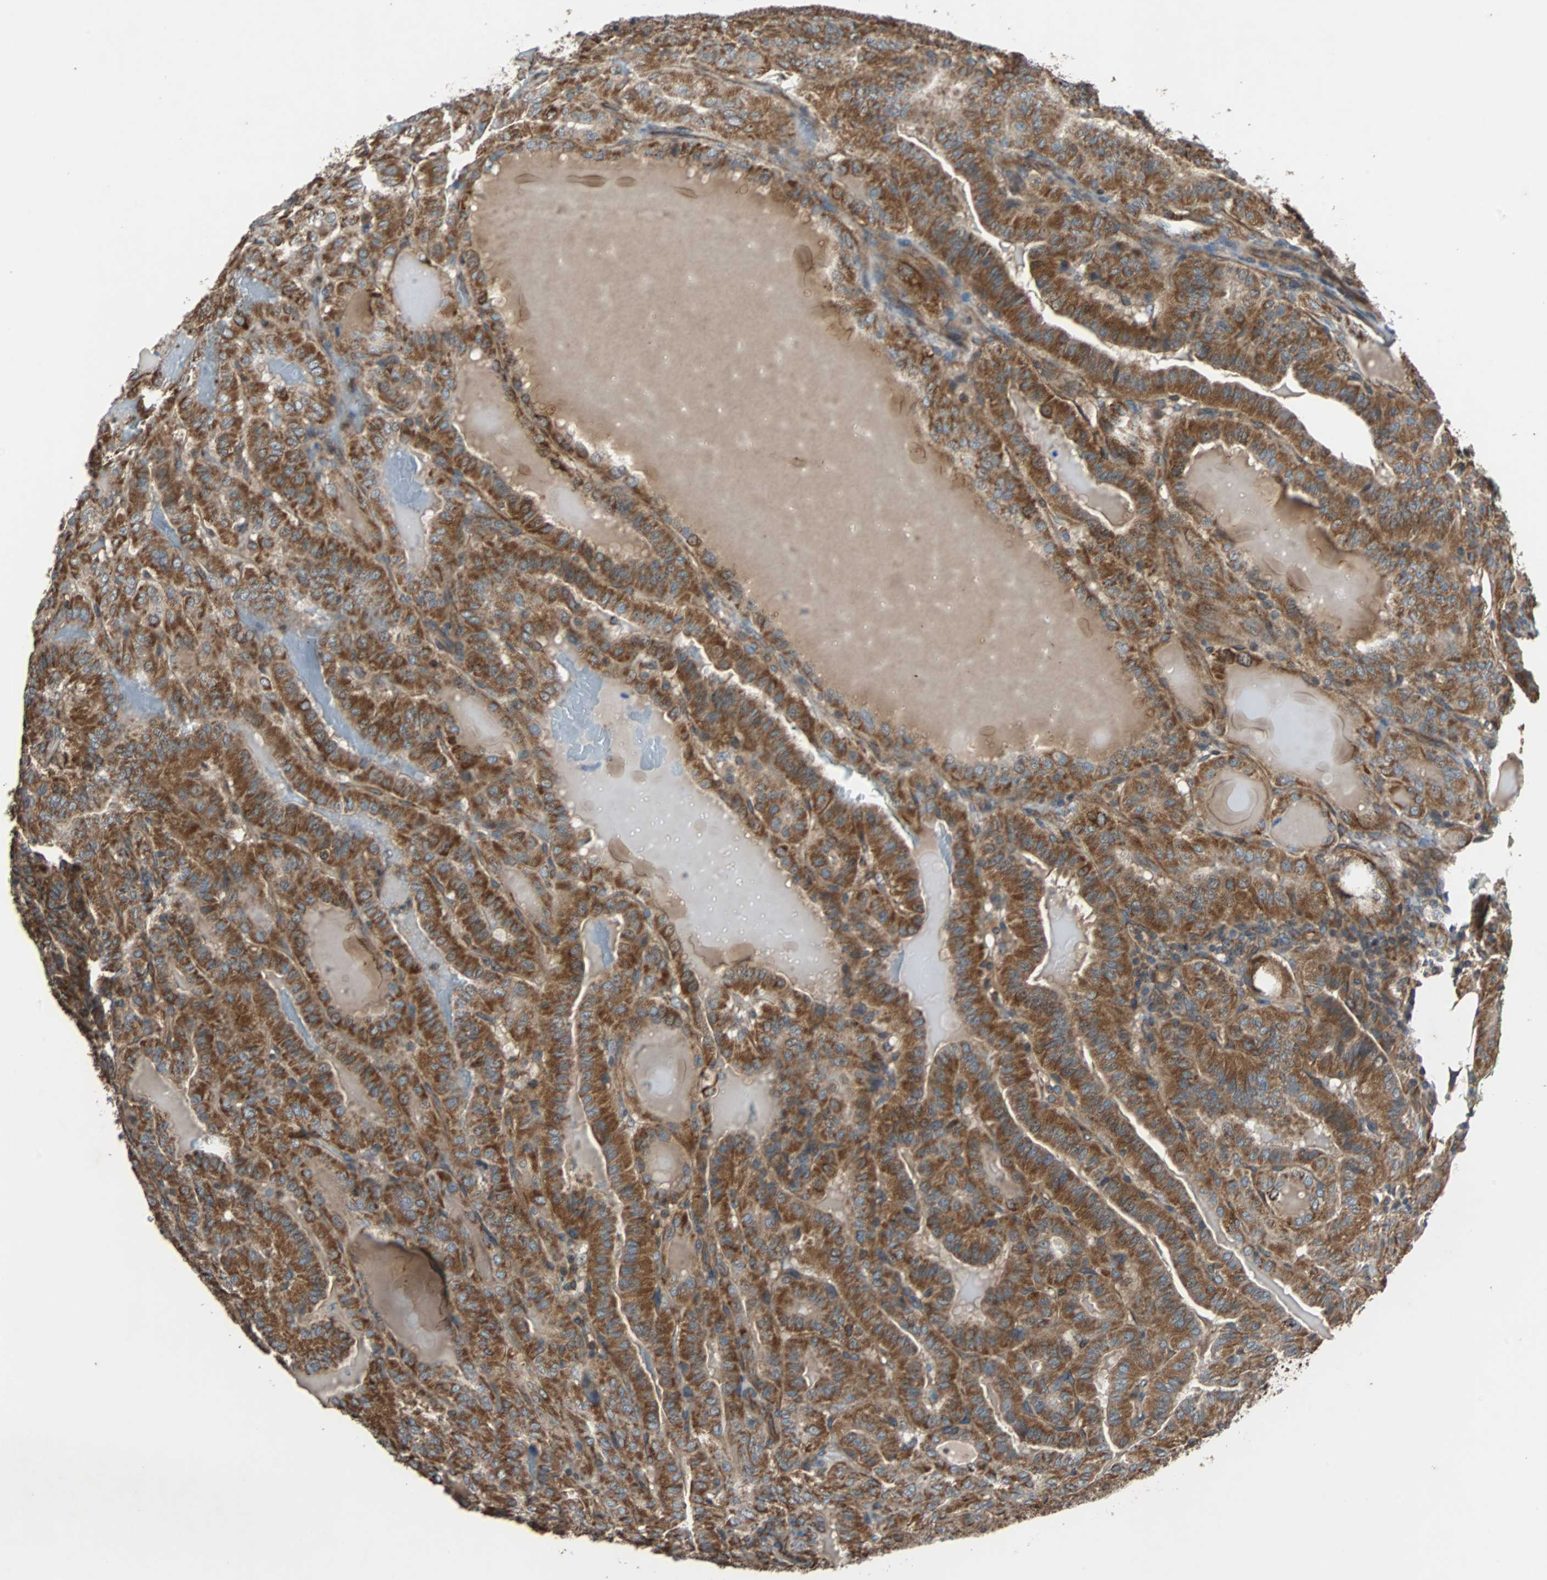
{"staining": {"intensity": "moderate", "quantity": ">75%", "location": "cytoplasmic/membranous"}, "tissue": "thyroid cancer", "cell_type": "Tumor cells", "image_type": "cancer", "snomed": [{"axis": "morphology", "description": "Papillary adenocarcinoma, NOS"}, {"axis": "topography", "description": "Thyroid gland"}], "caption": "Thyroid papillary adenocarcinoma stained with a brown dye displays moderate cytoplasmic/membranous positive positivity in about >75% of tumor cells.", "gene": "ACTR3", "patient": {"sex": "male", "age": 77}}